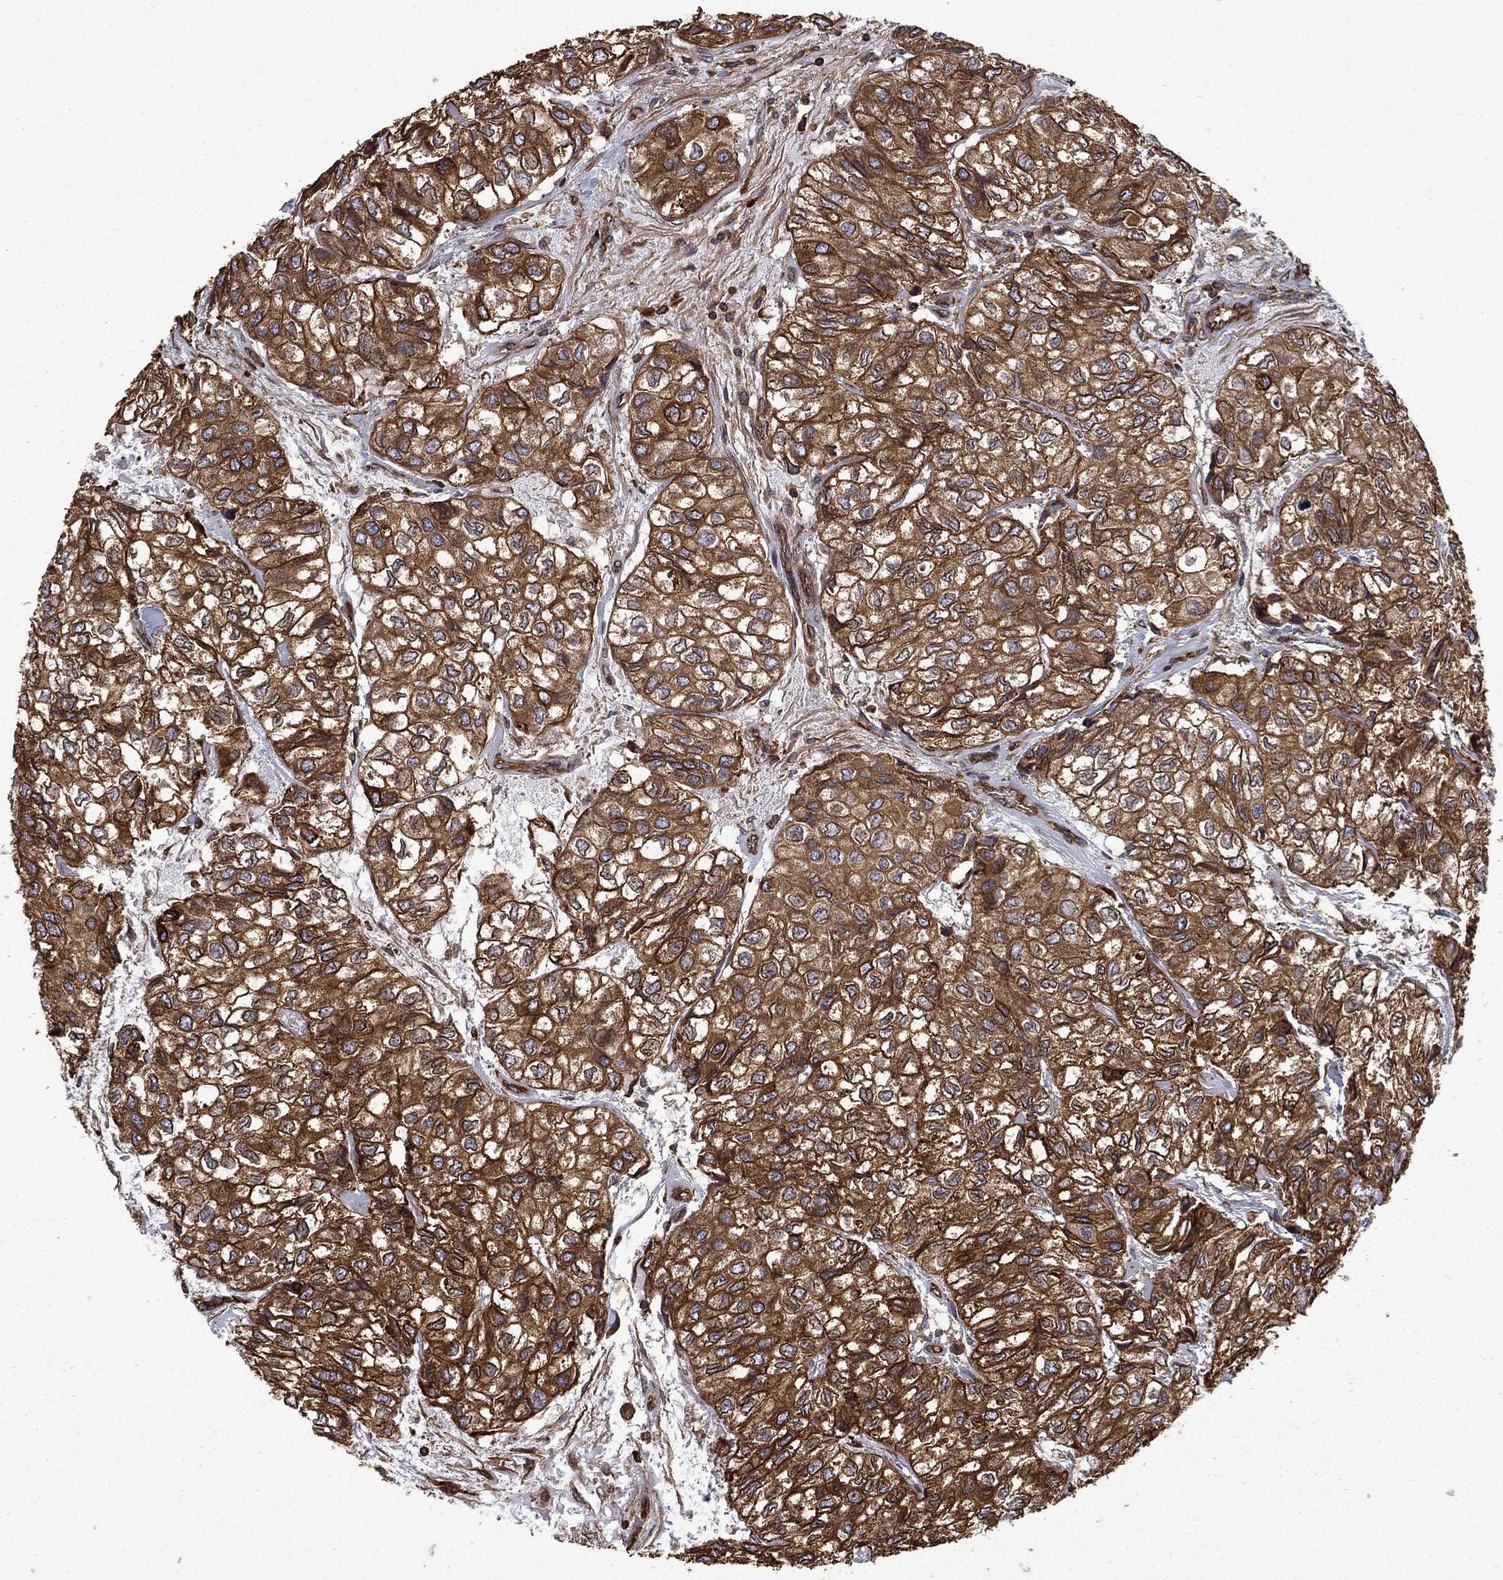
{"staining": {"intensity": "strong", "quantity": ">75%", "location": "cytoplasmic/membranous"}, "tissue": "urothelial cancer", "cell_type": "Tumor cells", "image_type": "cancer", "snomed": [{"axis": "morphology", "description": "Urothelial carcinoma, High grade"}, {"axis": "topography", "description": "Urinary bladder"}], "caption": "Urothelial cancer stained for a protein (brown) reveals strong cytoplasmic/membranous positive expression in about >75% of tumor cells.", "gene": "CUTC", "patient": {"sex": "male", "age": 73}}